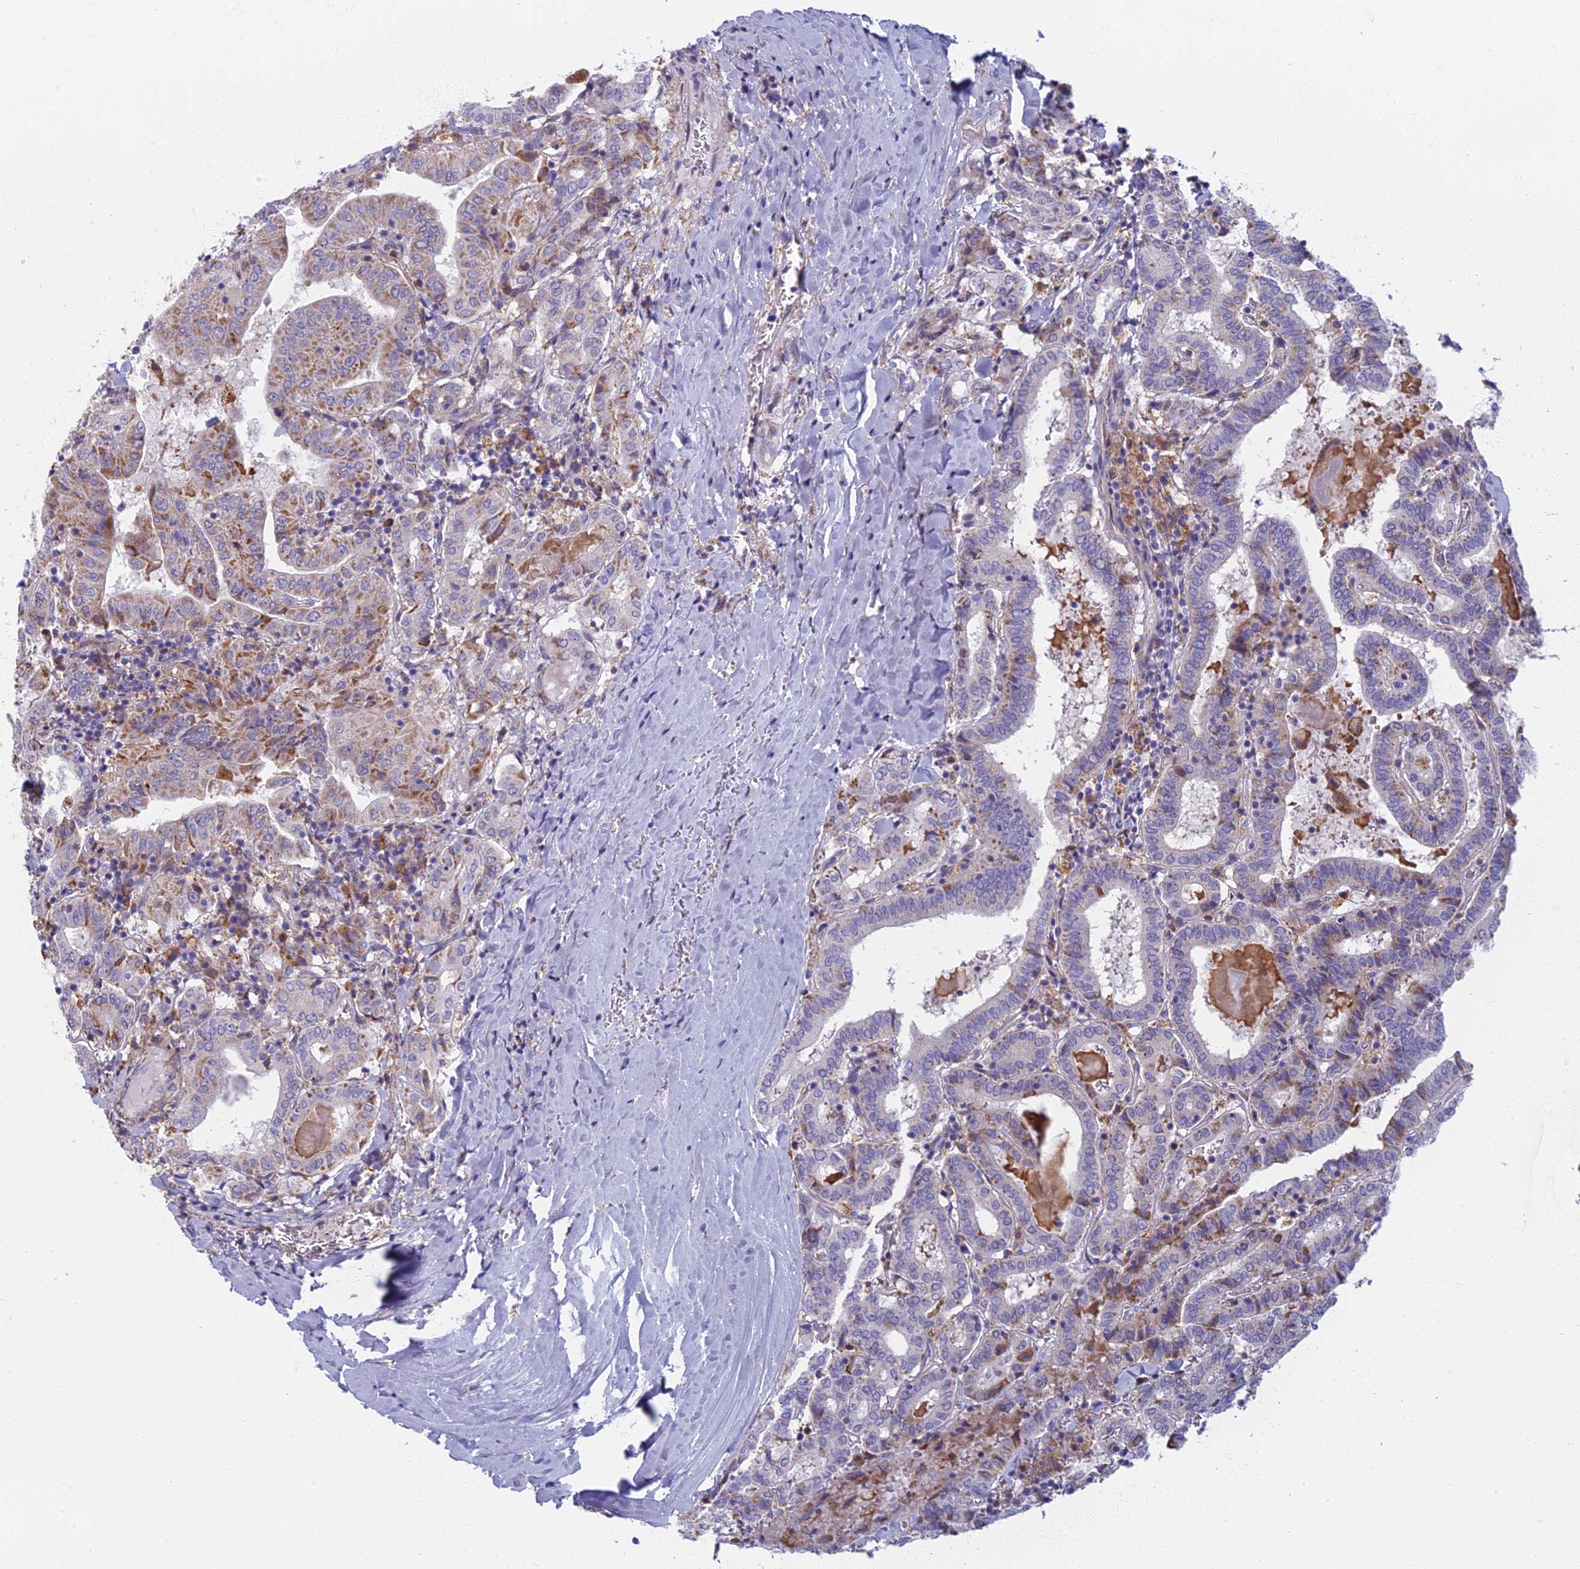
{"staining": {"intensity": "moderate", "quantity": "<25%", "location": "cytoplasmic/membranous"}, "tissue": "thyroid cancer", "cell_type": "Tumor cells", "image_type": "cancer", "snomed": [{"axis": "morphology", "description": "Papillary adenocarcinoma, NOS"}, {"axis": "topography", "description": "Thyroid gland"}], "caption": "Immunohistochemistry (DAB (3,3'-diaminobenzidine)) staining of thyroid cancer (papillary adenocarcinoma) displays moderate cytoplasmic/membranous protein expression in about <25% of tumor cells.", "gene": "DDX51", "patient": {"sex": "female", "age": 72}}